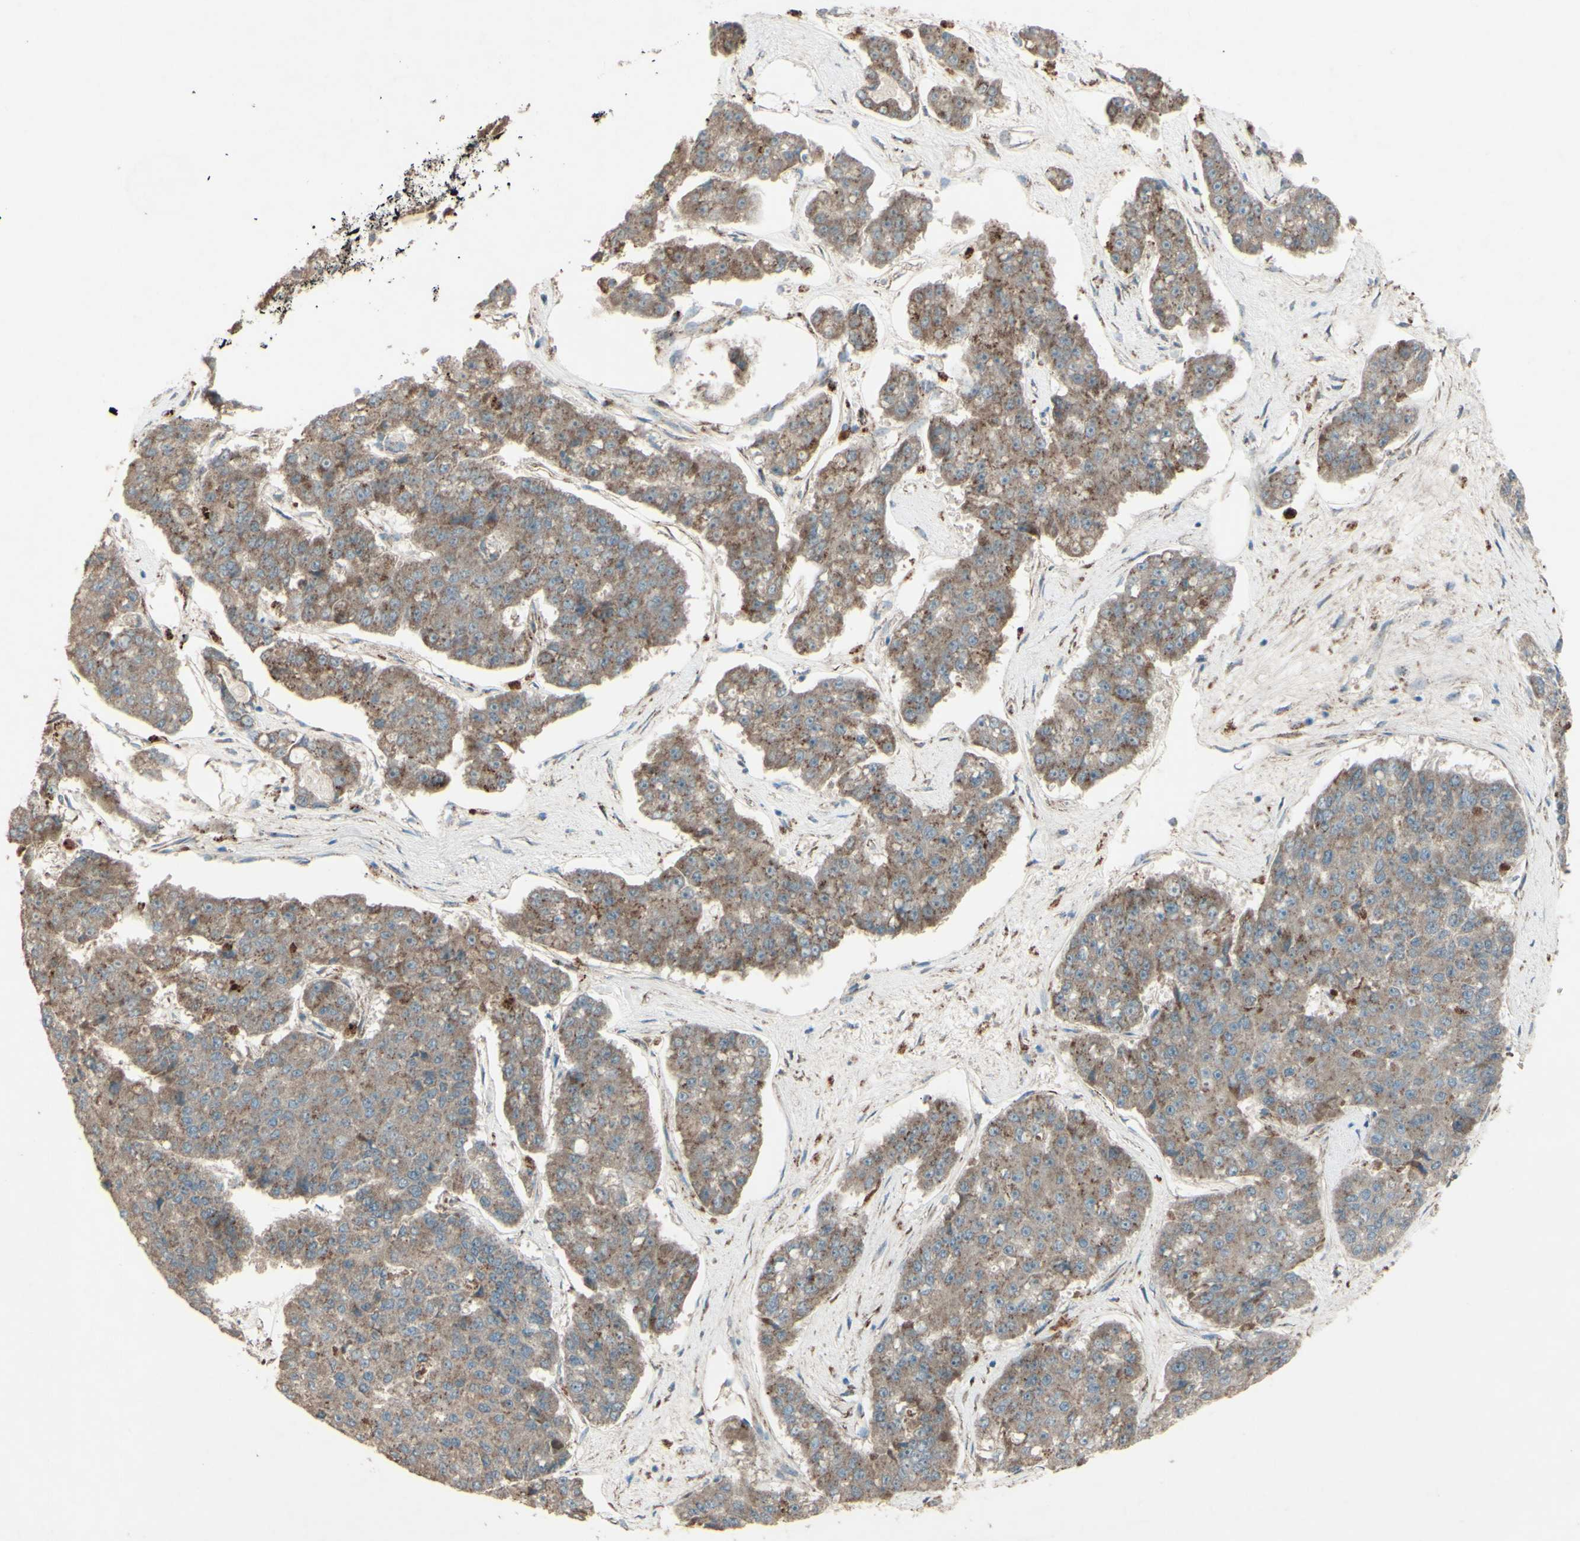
{"staining": {"intensity": "moderate", "quantity": ">75%", "location": "cytoplasmic/membranous"}, "tissue": "pancreatic cancer", "cell_type": "Tumor cells", "image_type": "cancer", "snomed": [{"axis": "morphology", "description": "Adenocarcinoma, NOS"}, {"axis": "topography", "description": "Pancreas"}], "caption": "Tumor cells reveal medium levels of moderate cytoplasmic/membranous positivity in about >75% of cells in human pancreatic adenocarcinoma.", "gene": "RHOT1", "patient": {"sex": "male", "age": 50}}